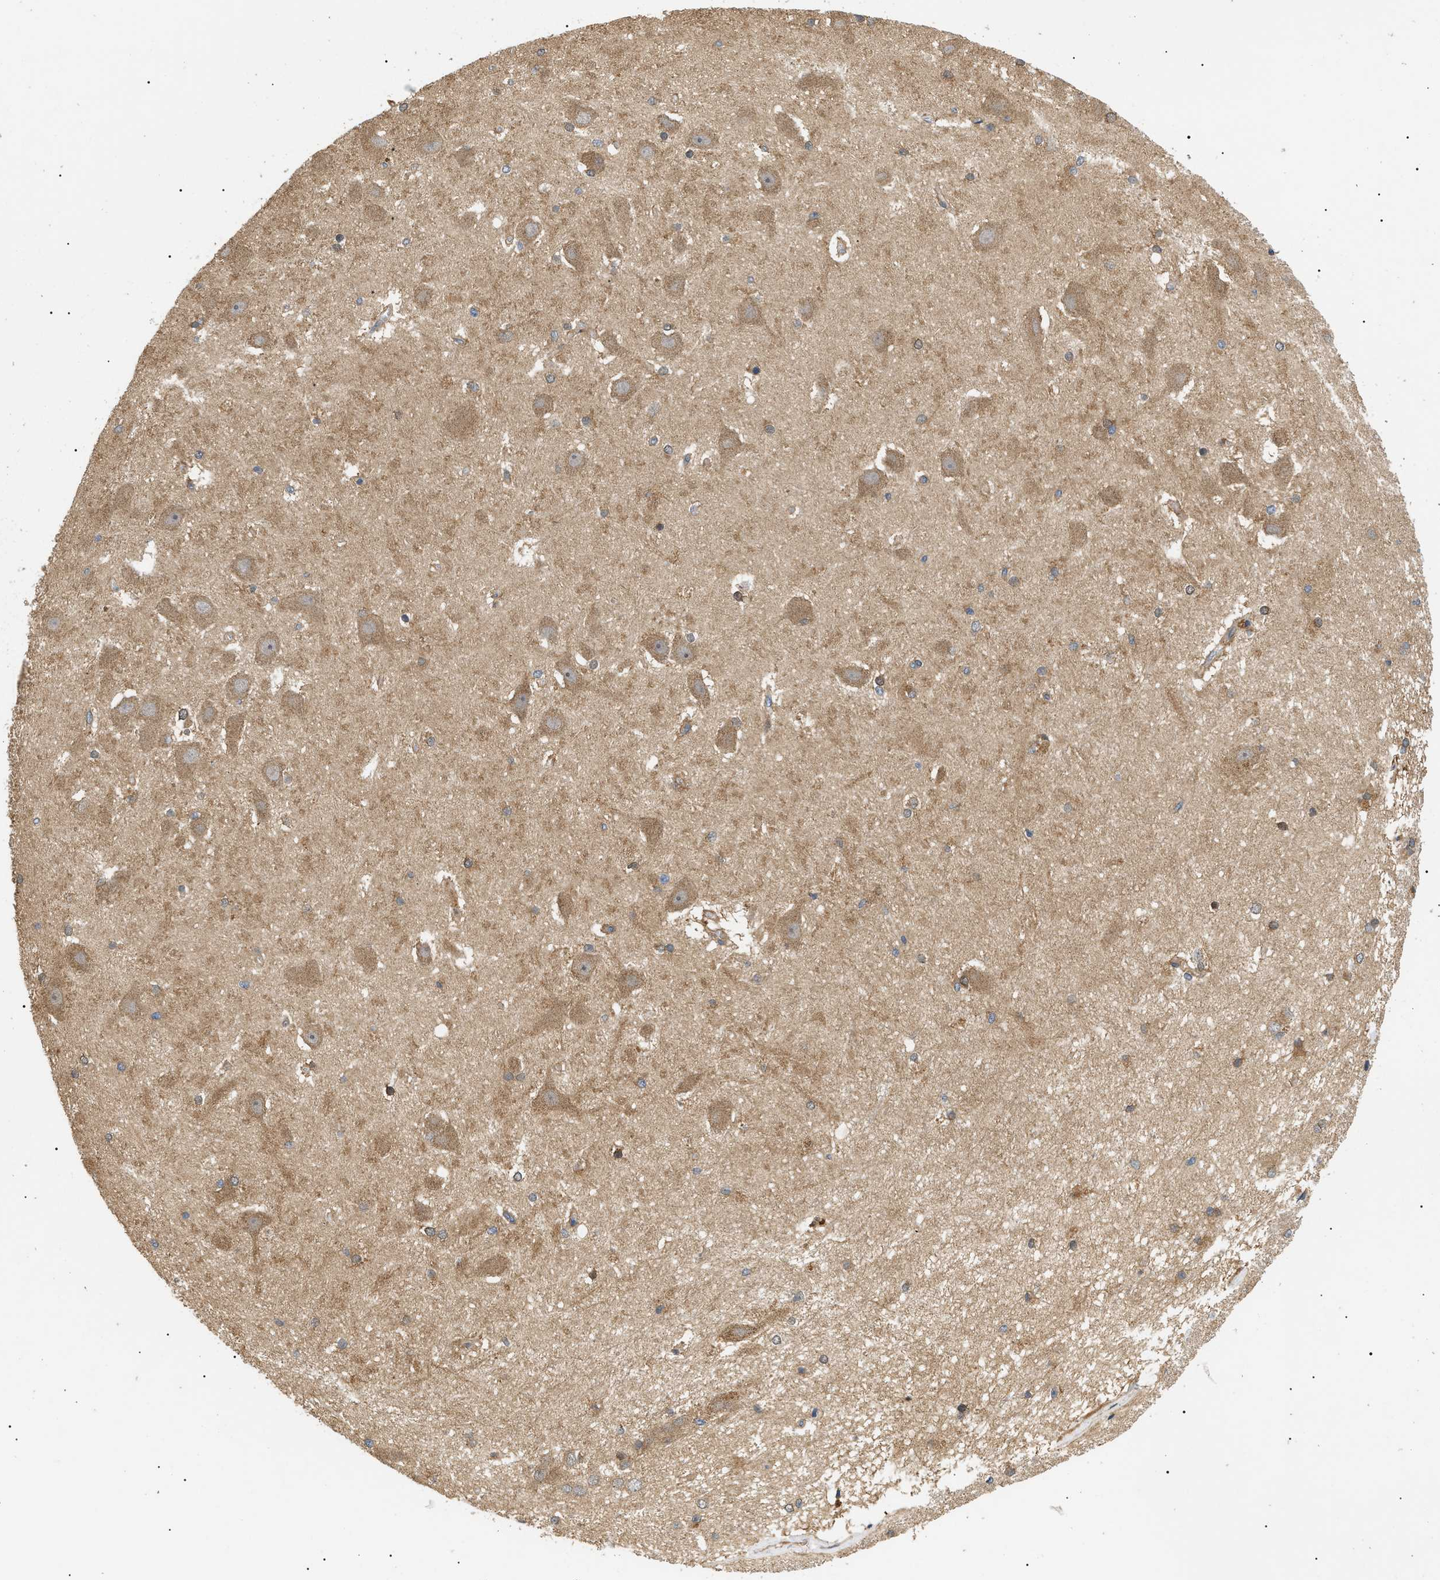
{"staining": {"intensity": "moderate", "quantity": "25%-75%", "location": "cytoplasmic/membranous"}, "tissue": "hippocampus", "cell_type": "Glial cells", "image_type": "normal", "snomed": [{"axis": "morphology", "description": "Normal tissue, NOS"}, {"axis": "topography", "description": "Hippocampus"}], "caption": "Benign hippocampus exhibits moderate cytoplasmic/membranous positivity in approximately 25%-75% of glial cells, visualized by immunohistochemistry.", "gene": "PPM1B", "patient": {"sex": "female", "age": 19}}